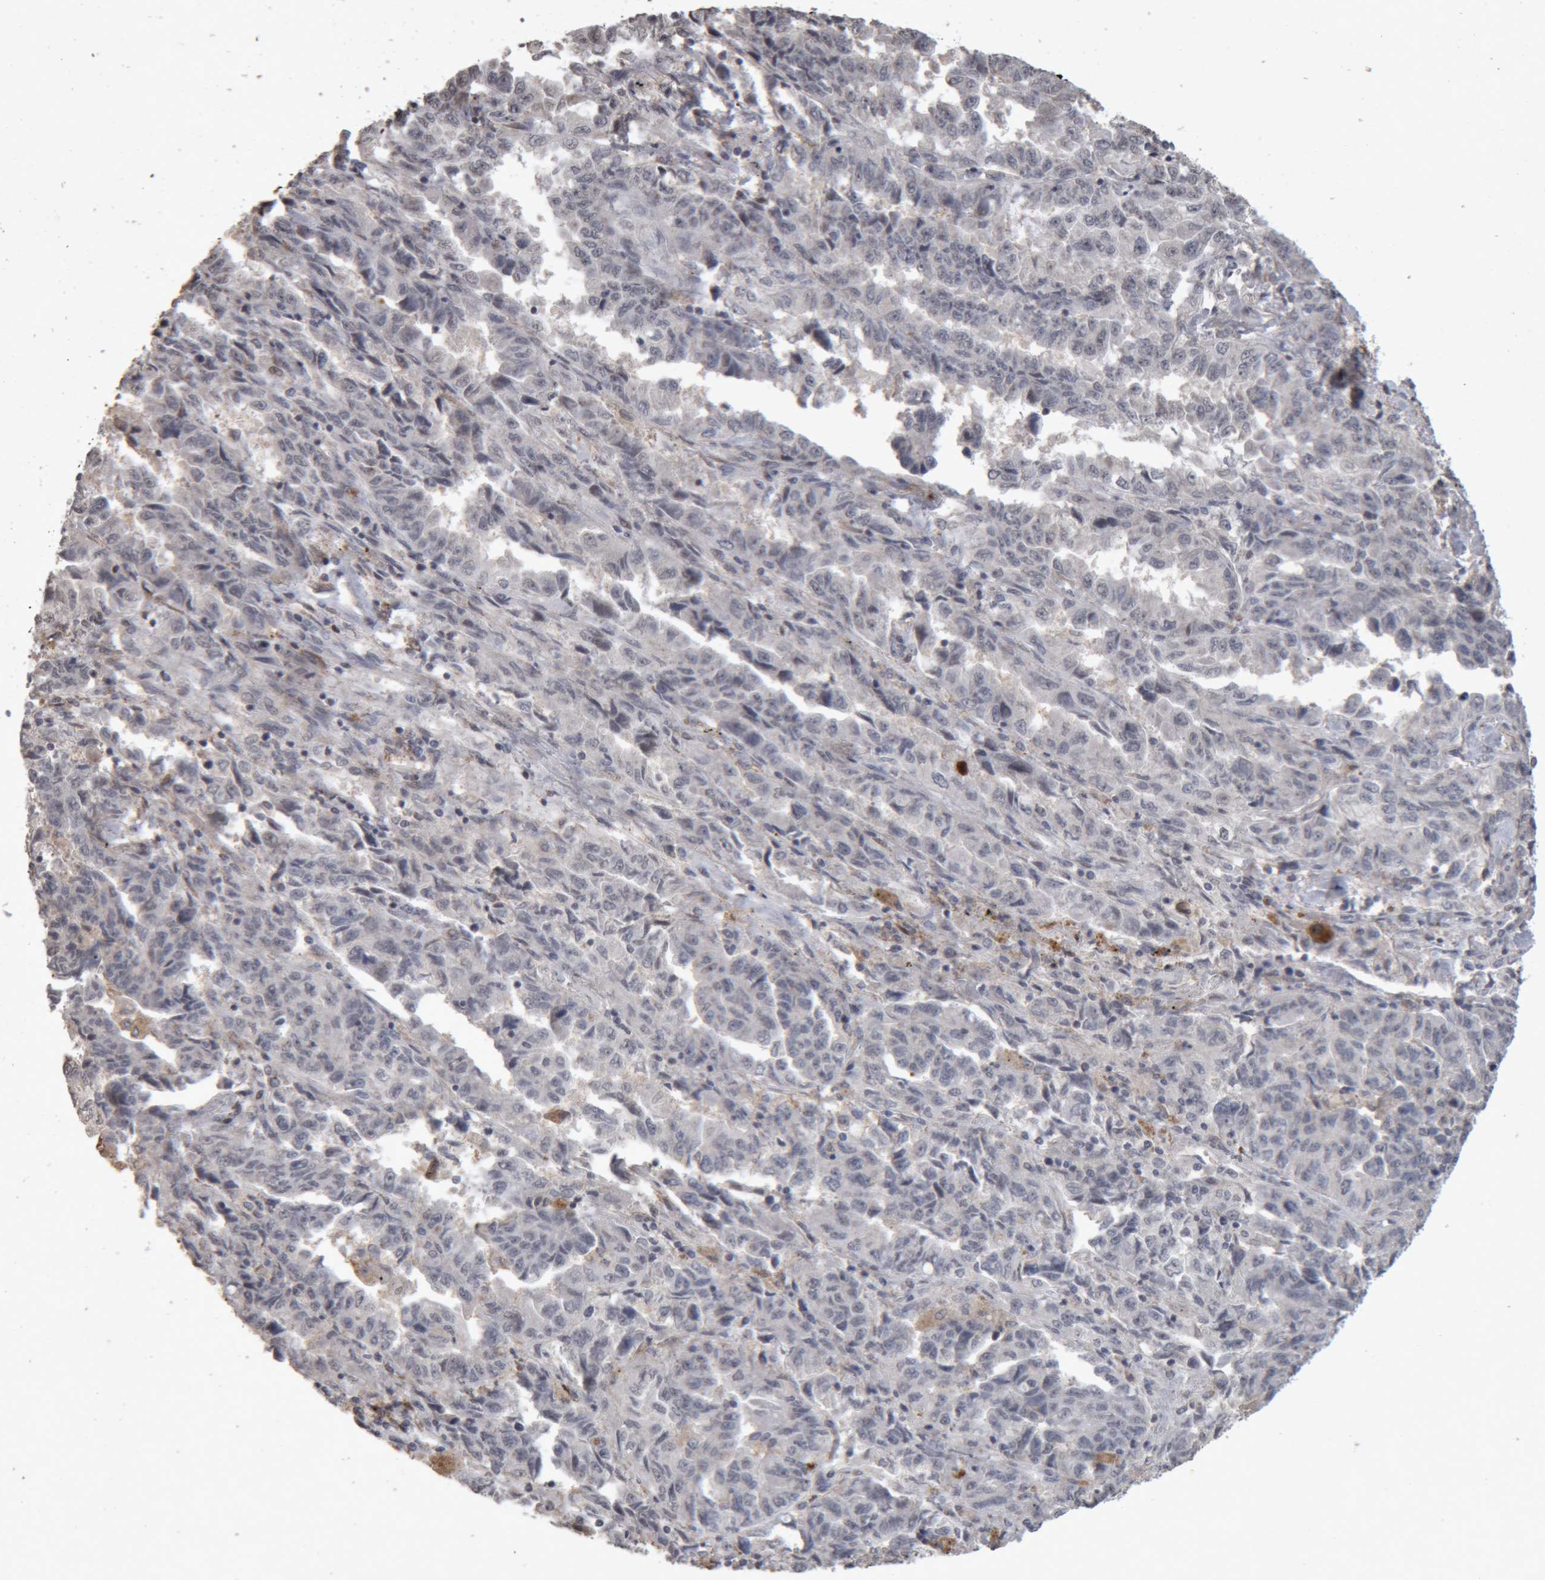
{"staining": {"intensity": "negative", "quantity": "none", "location": "none"}, "tissue": "lung cancer", "cell_type": "Tumor cells", "image_type": "cancer", "snomed": [{"axis": "morphology", "description": "Adenocarcinoma, NOS"}, {"axis": "topography", "description": "Lung"}], "caption": "DAB immunohistochemical staining of lung adenocarcinoma displays no significant expression in tumor cells.", "gene": "MEP1A", "patient": {"sex": "female", "age": 51}}